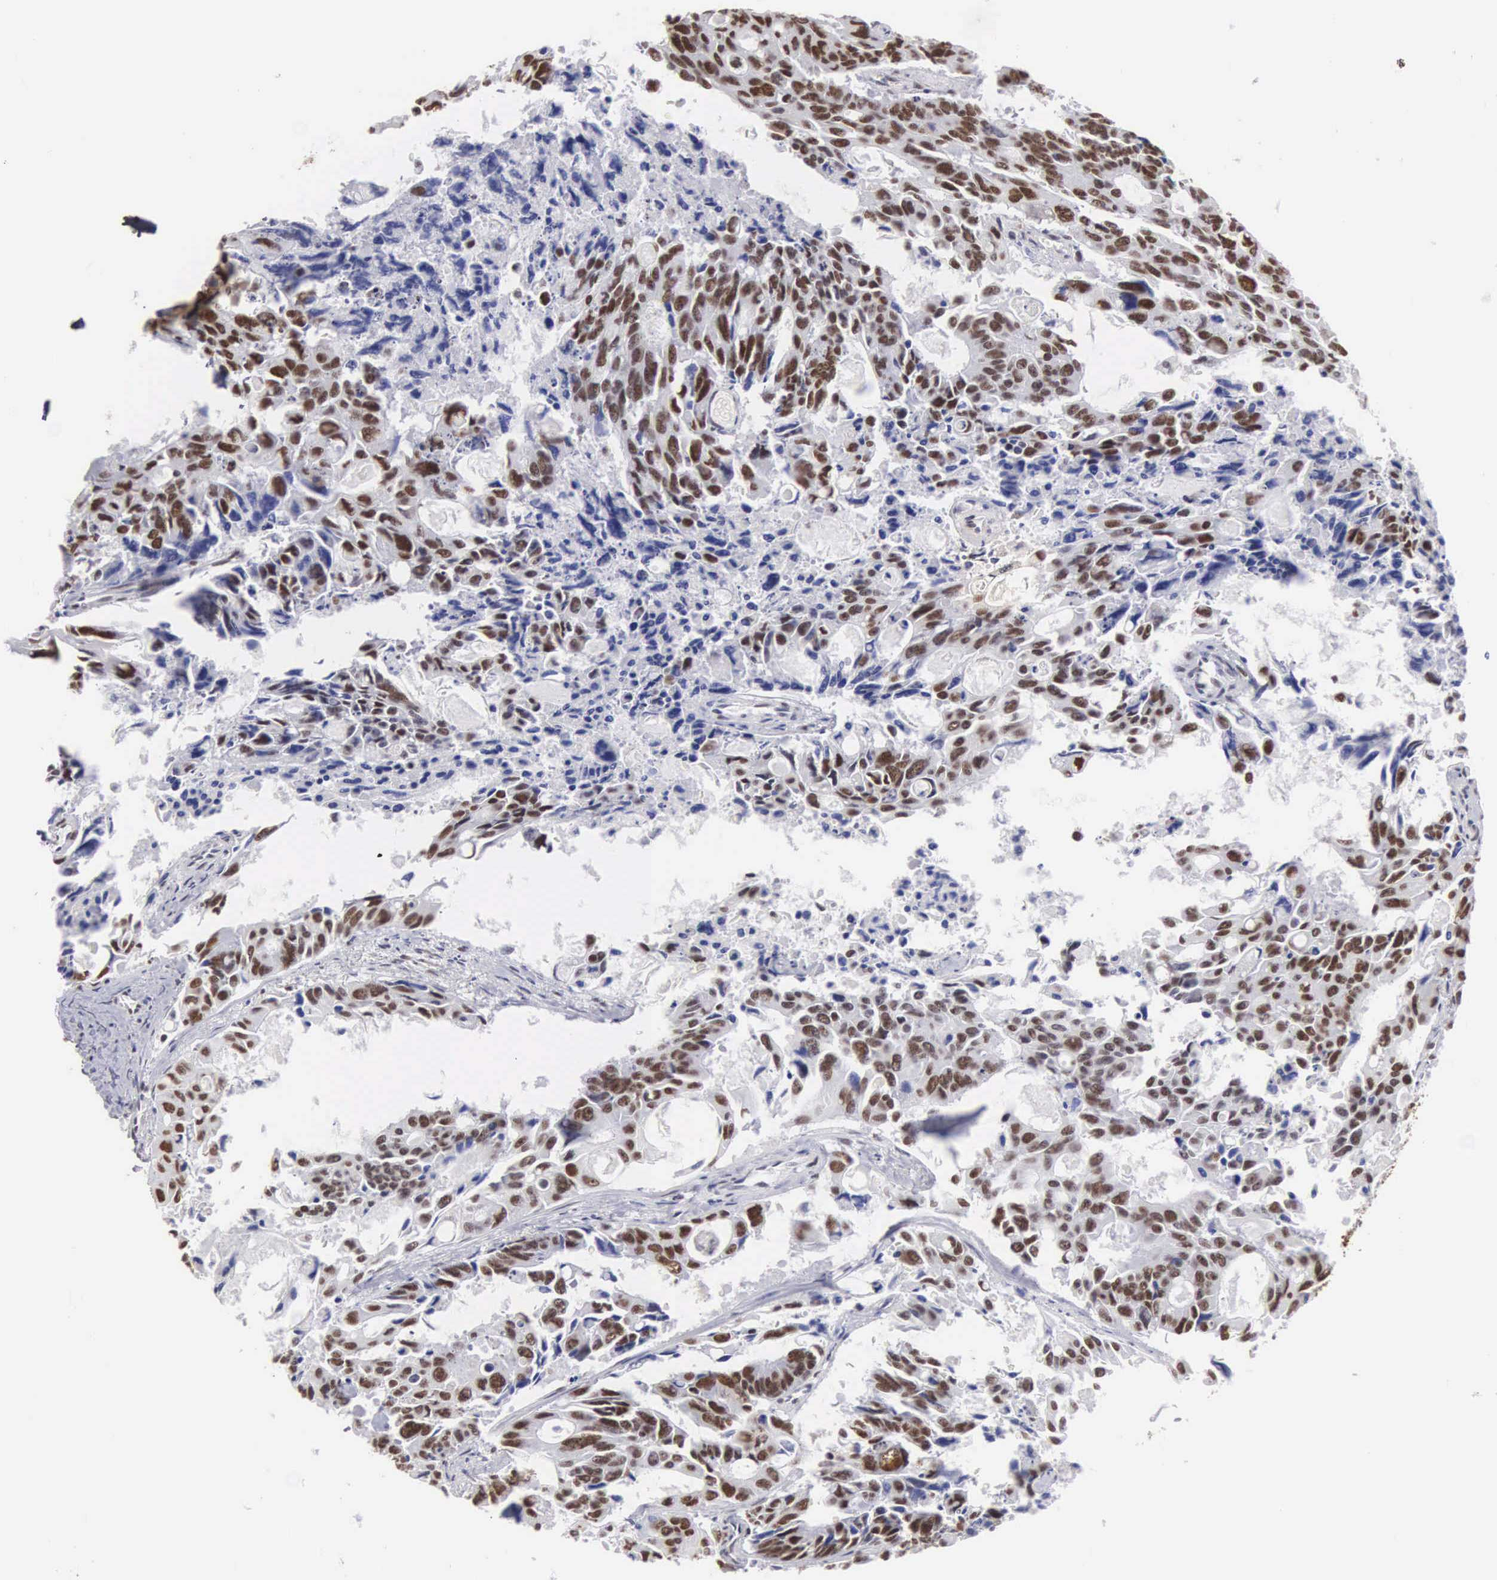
{"staining": {"intensity": "strong", "quantity": "25%-75%", "location": "nuclear"}, "tissue": "colorectal cancer", "cell_type": "Tumor cells", "image_type": "cancer", "snomed": [{"axis": "morphology", "description": "Adenocarcinoma, NOS"}, {"axis": "topography", "description": "Rectum"}], "caption": "Human colorectal cancer stained with a brown dye shows strong nuclear positive positivity in about 25%-75% of tumor cells.", "gene": "CSTF2", "patient": {"sex": "male", "age": 76}}